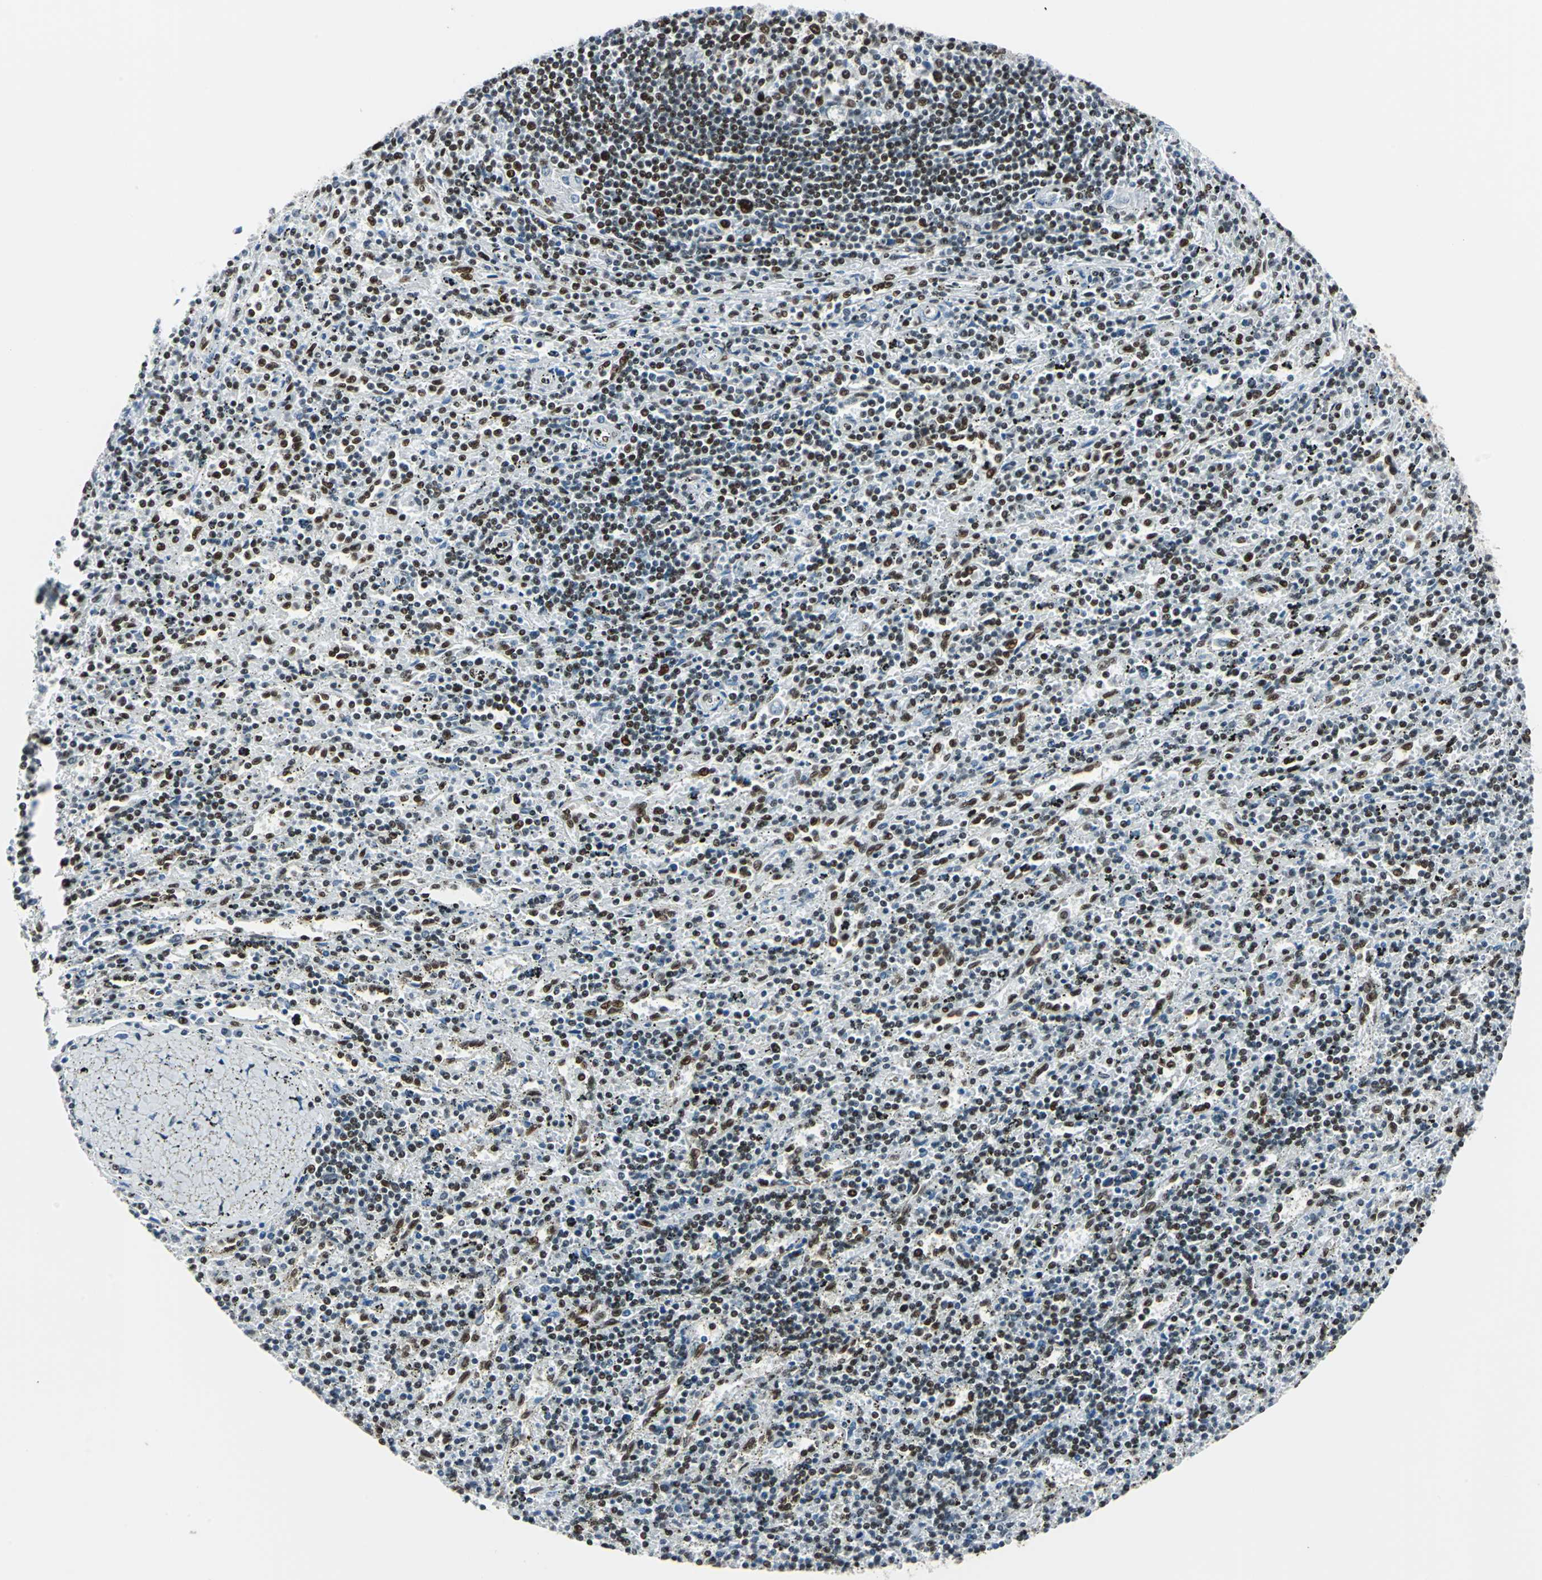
{"staining": {"intensity": "strong", "quantity": "25%-75%", "location": "nuclear"}, "tissue": "lymphoma", "cell_type": "Tumor cells", "image_type": "cancer", "snomed": [{"axis": "morphology", "description": "Malignant lymphoma, non-Hodgkin's type, Low grade"}, {"axis": "topography", "description": "Spleen"}], "caption": "Lymphoma stained for a protein (brown) shows strong nuclear positive positivity in approximately 25%-75% of tumor cells.", "gene": "HDAC2", "patient": {"sex": "male", "age": 76}}